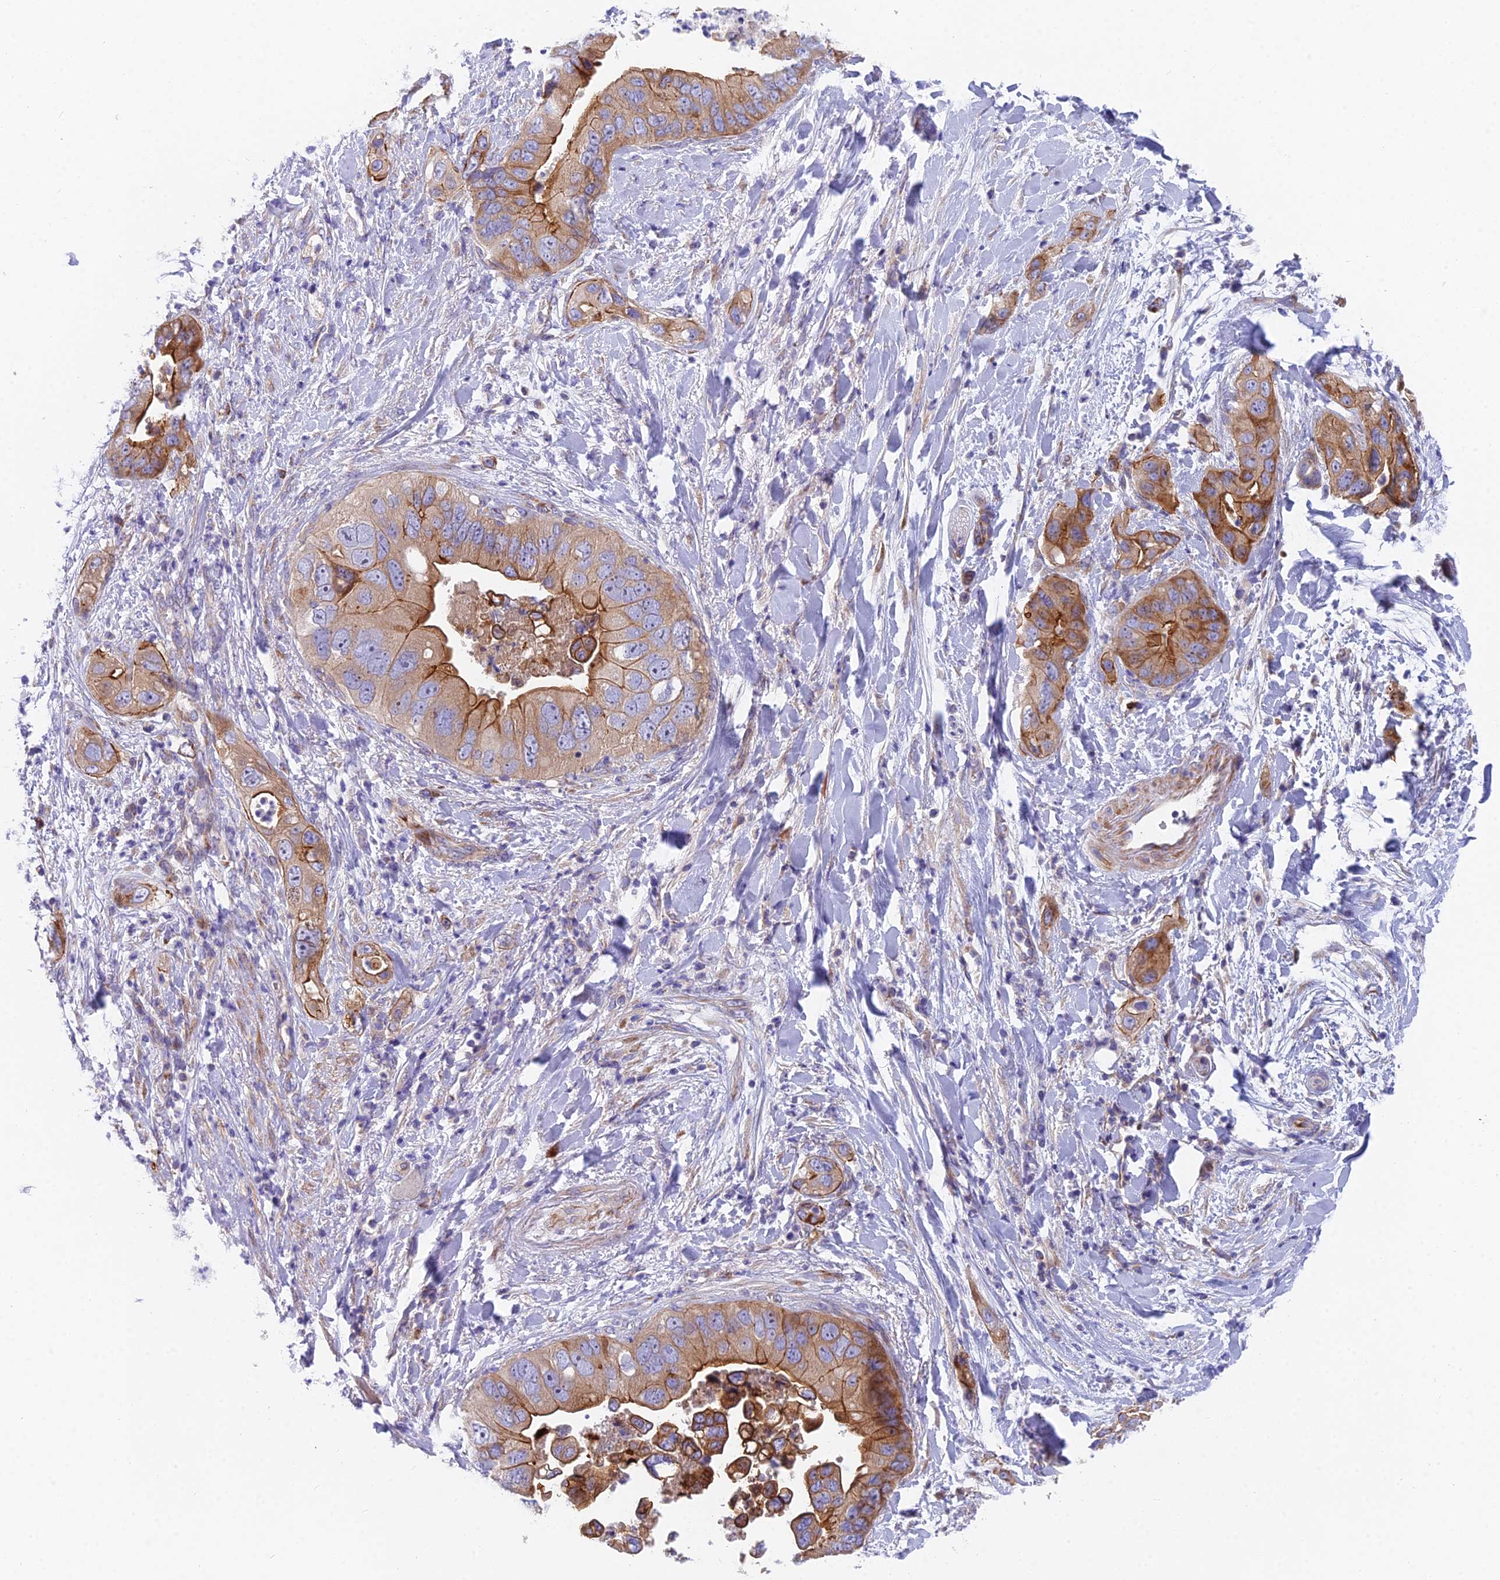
{"staining": {"intensity": "moderate", "quantity": ">75%", "location": "cytoplasmic/membranous"}, "tissue": "pancreatic cancer", "cell_type": "Tumor cells", "image_type": "cancer", "snomed": [{"axis": "morphology", "description": "Adenocarcinoma, NOS"}, {"axis": "topography", "description": "Pancreas"}], "caption": "The immunohistochemical stain shows moderate cytoplasmic/membranous staining in tumor cells of pancreatic adenocarcinoma tissue.", "gene": "MVB12A", "patient": {"sex": "female", "age": 78}}